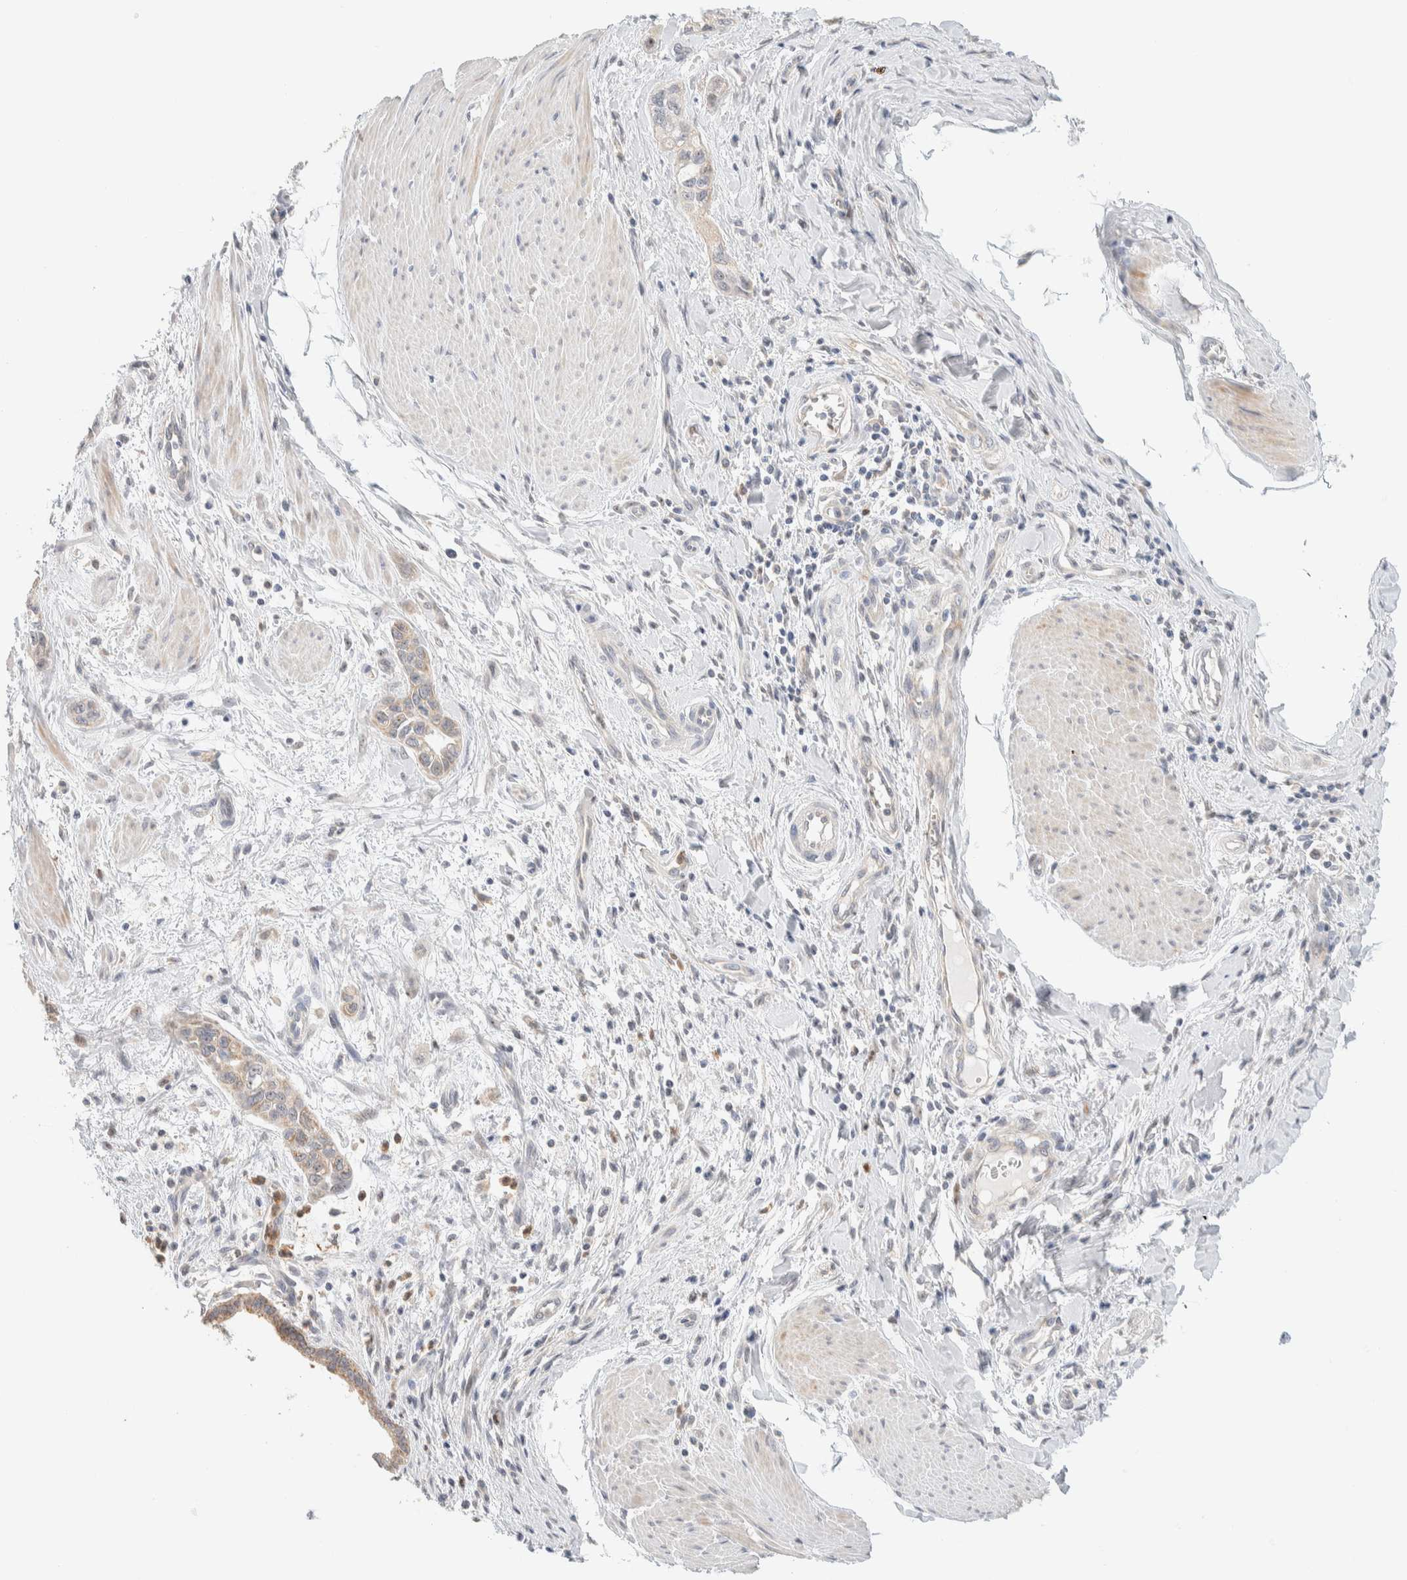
{"staining": {"intensity": "weak", "quantity": ">75%", "location": "cytoplasmic/membranous"}, "tissue": "pancreatic cancer", "cell_type": "Tumor cells", "image_type": "cancer", "snomed": [{"axis": "morphology", "description": "Adenocarcinoma, NOS"}, {"axis": "topography", "description": "Pancreas"}], "caption": "The immunohistochemical stain shows weak cytoplasmic/membranous positivity in tumor cells of adenocarcinoma (pancreatic) tissue. (DAB (3,3'-diaminobenzidine) = brown stain, brightfield microscopy at high magnification).", "gene": "HDHD3", "patient": {"sex": "male", "age": 74}}